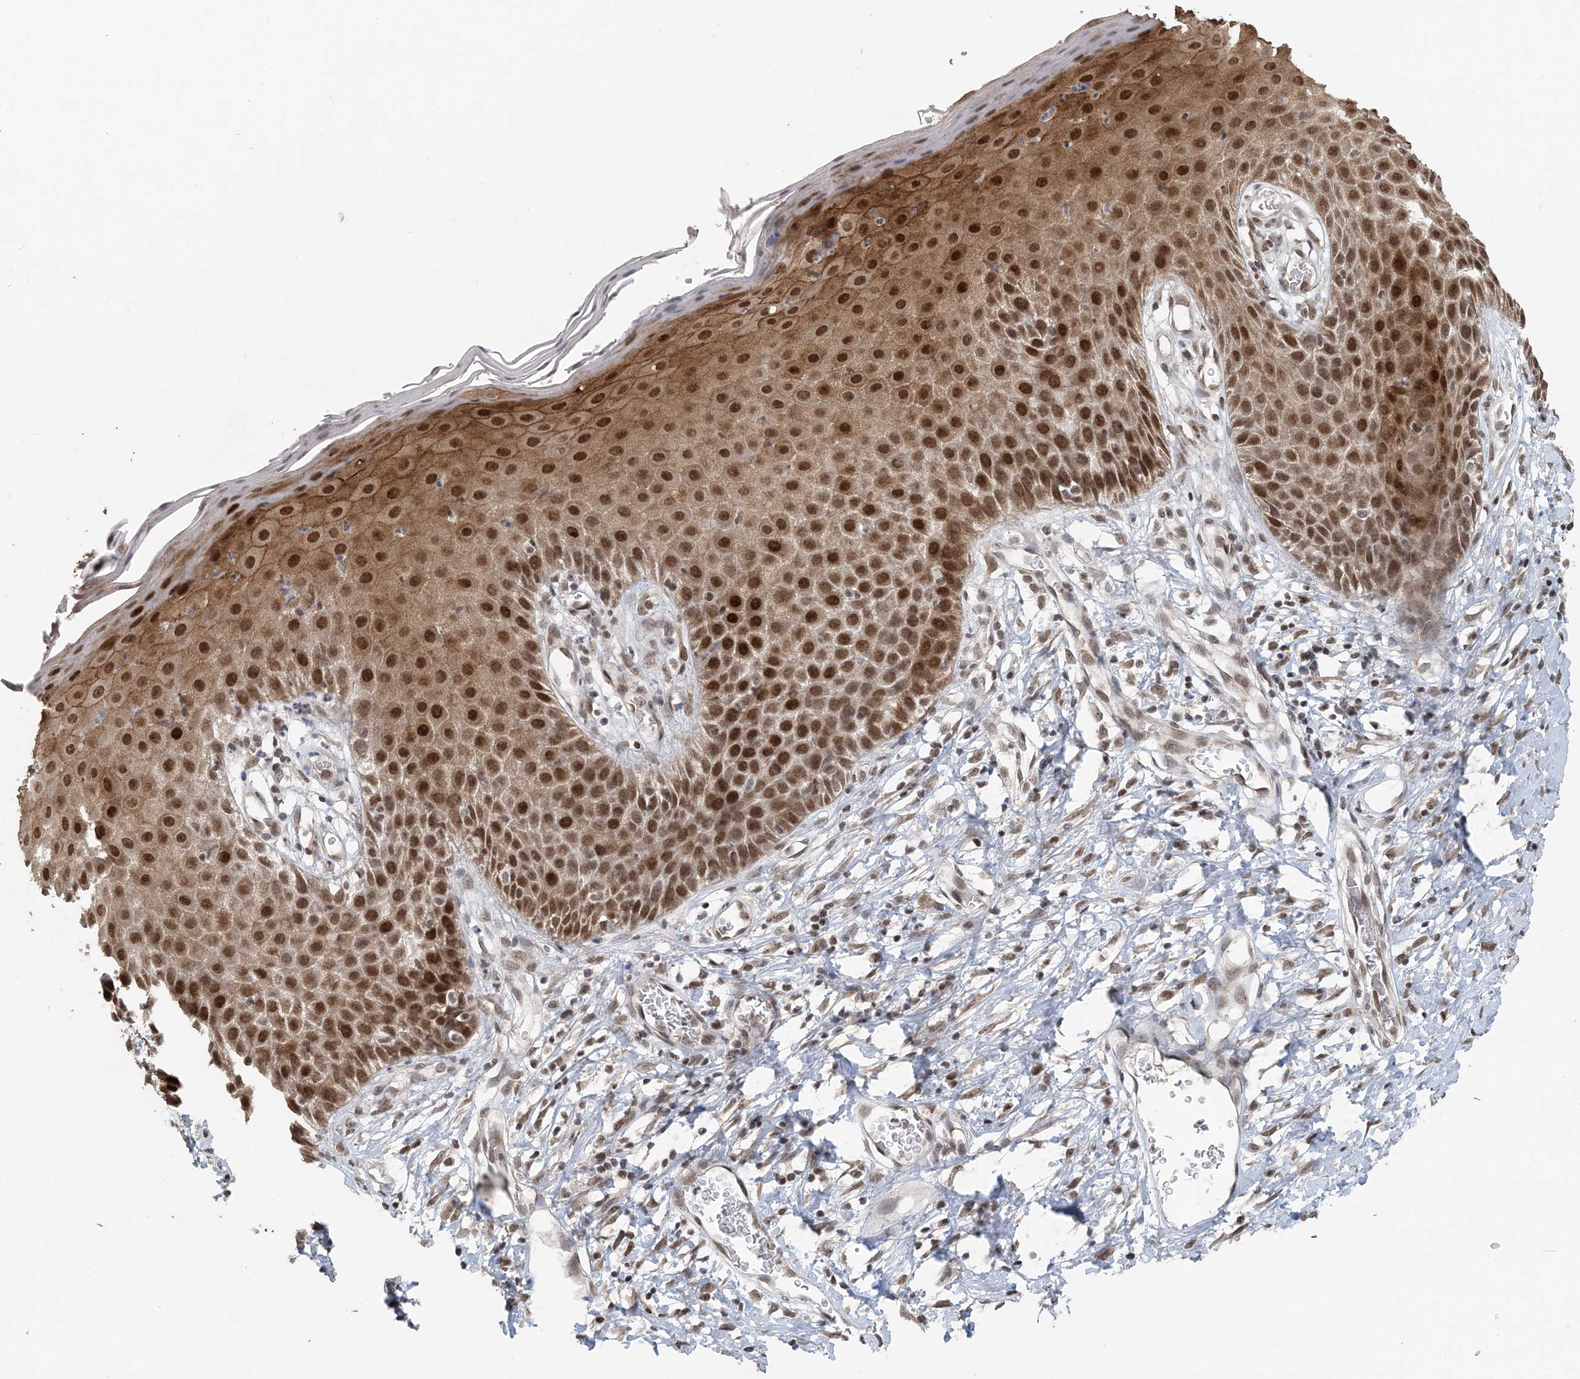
{"staining": {"intensity": "strong", "quantity": ">75%", "location": "cytoplasmic/membranous,nuclear"}, "tissue": "skin", "cell_type": "Epidermal cells", "image_type": "normal", "snomed": [{"axis": "morphology", "description": "Normal tissue, NOS"}, {"axis": "topography", "description": "Vulva"}], "caption": "Immunohistochemistry image of benign skin: skin stained using immunohistochemistry (IHC) reveals high levels of strong protein expression localized specifically in the cytoplasmic/membranous,nuclear of epidermal cells, appearing as a cytoplasmic/membranous,nuclear brown color.", "gene": "MBD2", "patient": {"sex": "female", "age": 68}}